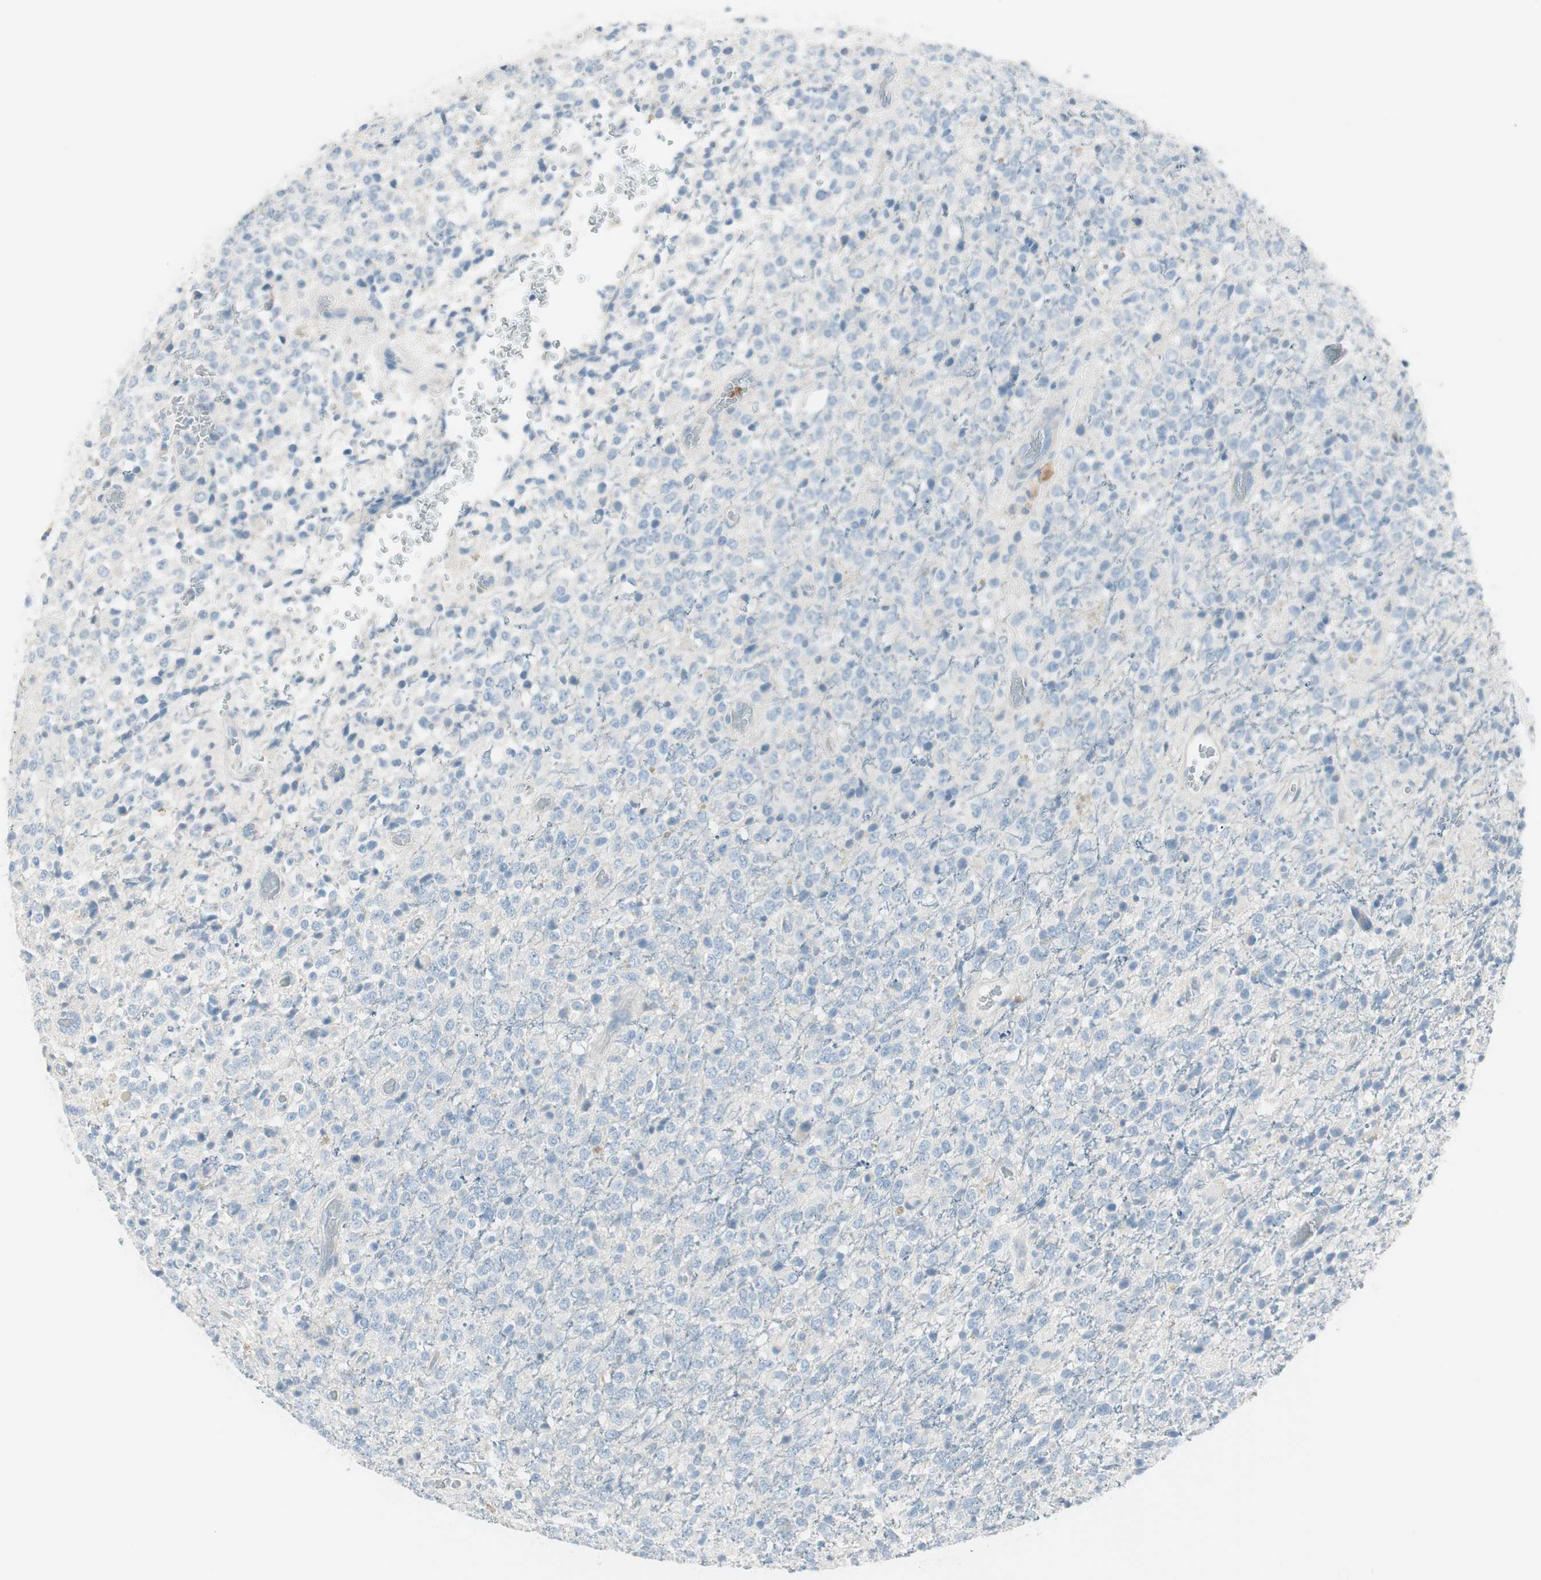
{"staining": {"intensity": "negative", "quantity": "none", "location": "none"}, "tissue": "glioma", "cell_type": "Tumor cells", "image_type": "cancer", "snomed": [{"axis": "morphology", "description": "Glioma, malignant, High grade"}, {"axis": "topography", "description": "pancreas cauda"}], "caption": "Tumor cells are negative for brown protein staining in malignant glioma (high-grade).", "gene": "ITLN2", "patient": {"sex": "male", "age": 60}}